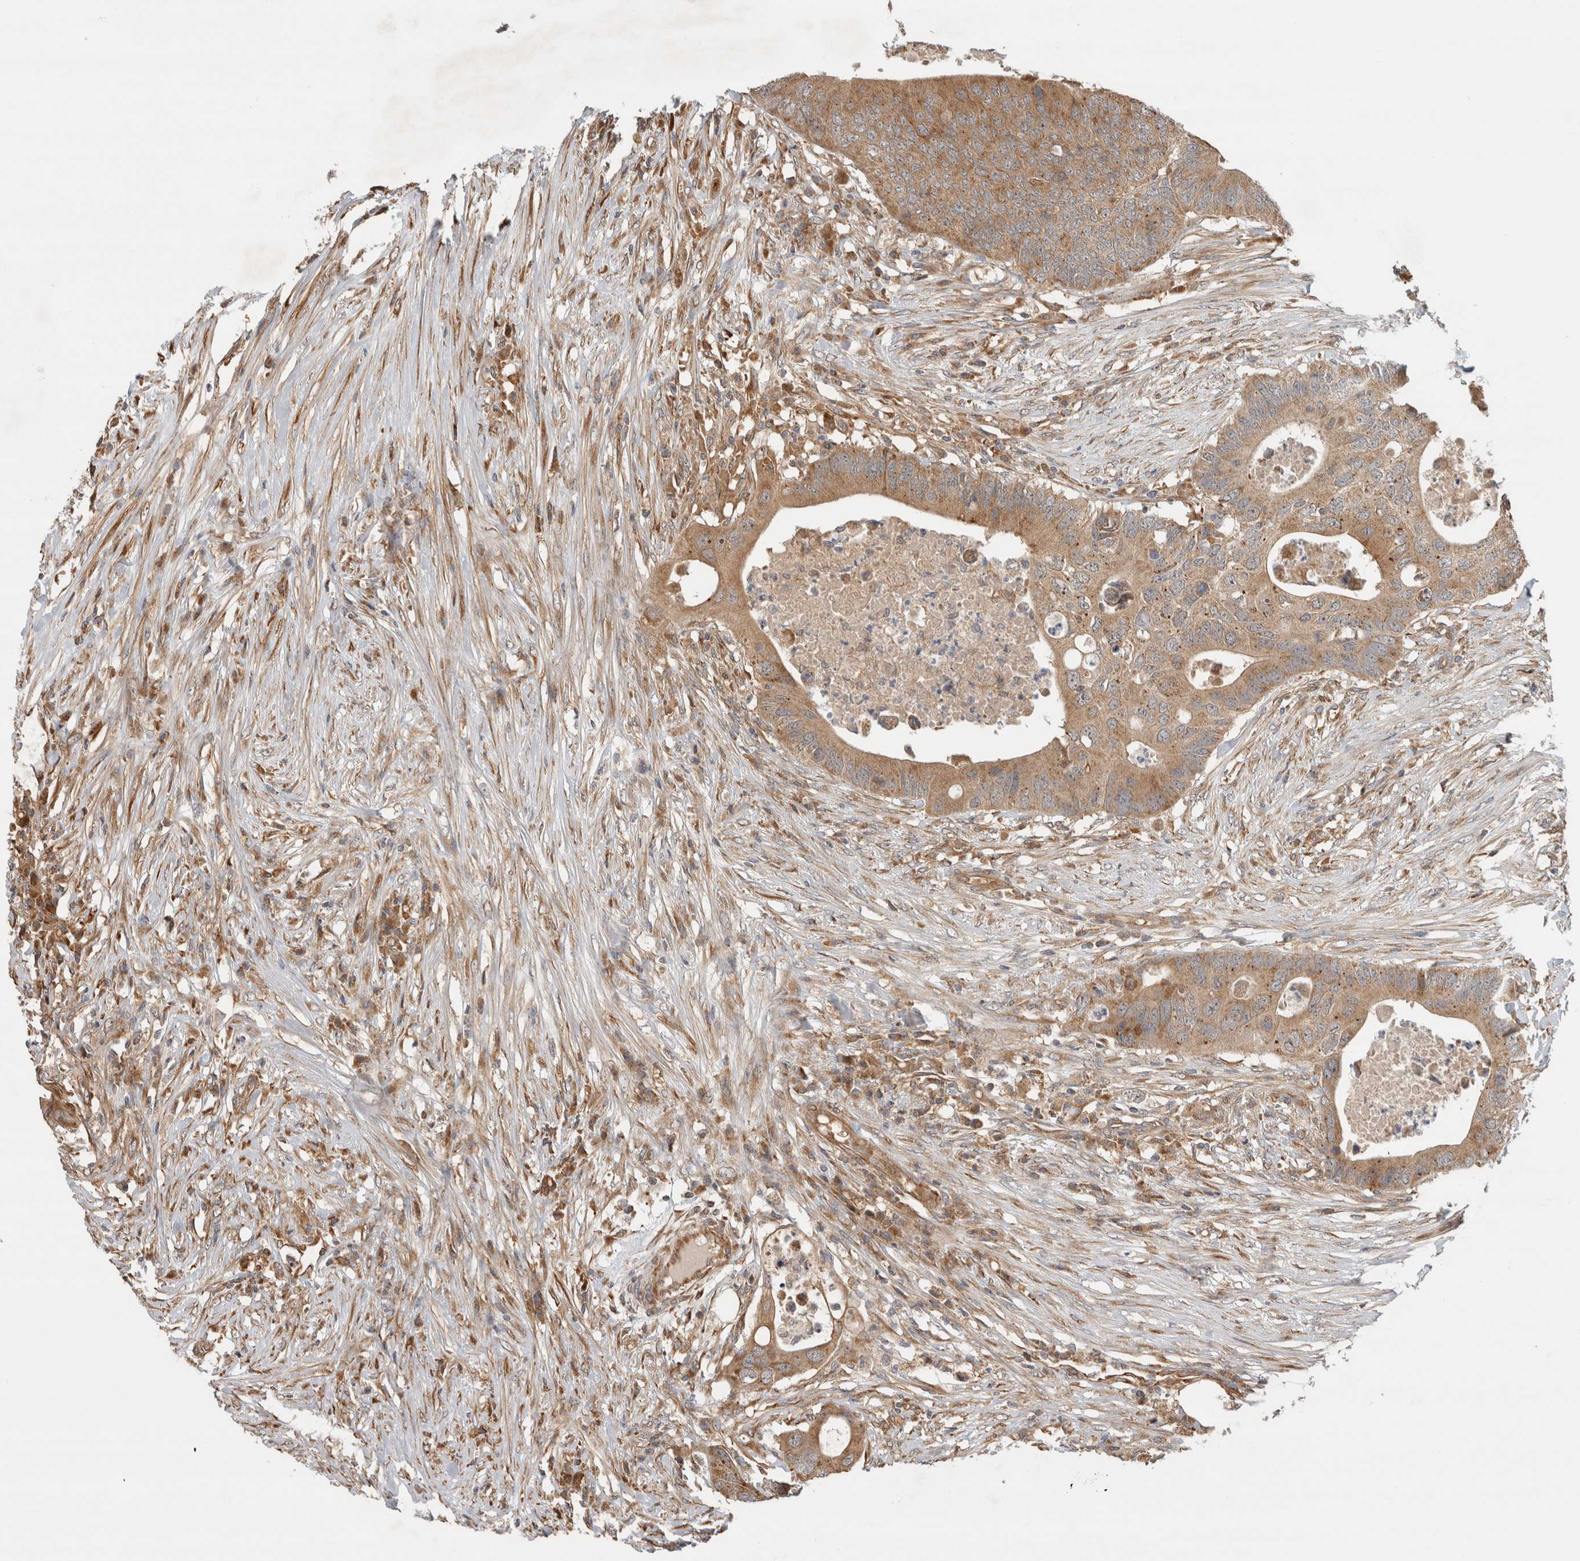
{"staining": {"intensity": "moderate", "quantity": ">75%", "location": "cytoplasmic/membranous"}, "tissue": "colorectal cancer", "cell_type": "Tumor cells", "image_type": "cancer", "snomed": [{"axis": "morphology", "description": "Adenocarcinoma, NOS"}, {"axis": "topography", "description": "Colon"}], "caption": "An image showing moderate cytoplasmic/membranous positivity in about >75% of tumor cells in colorectal adenocarcinoma, as visualized by brown immunohistochemical staining.", "gene": "TUBD1", "patient": {"sex": "male", "age": 71}}